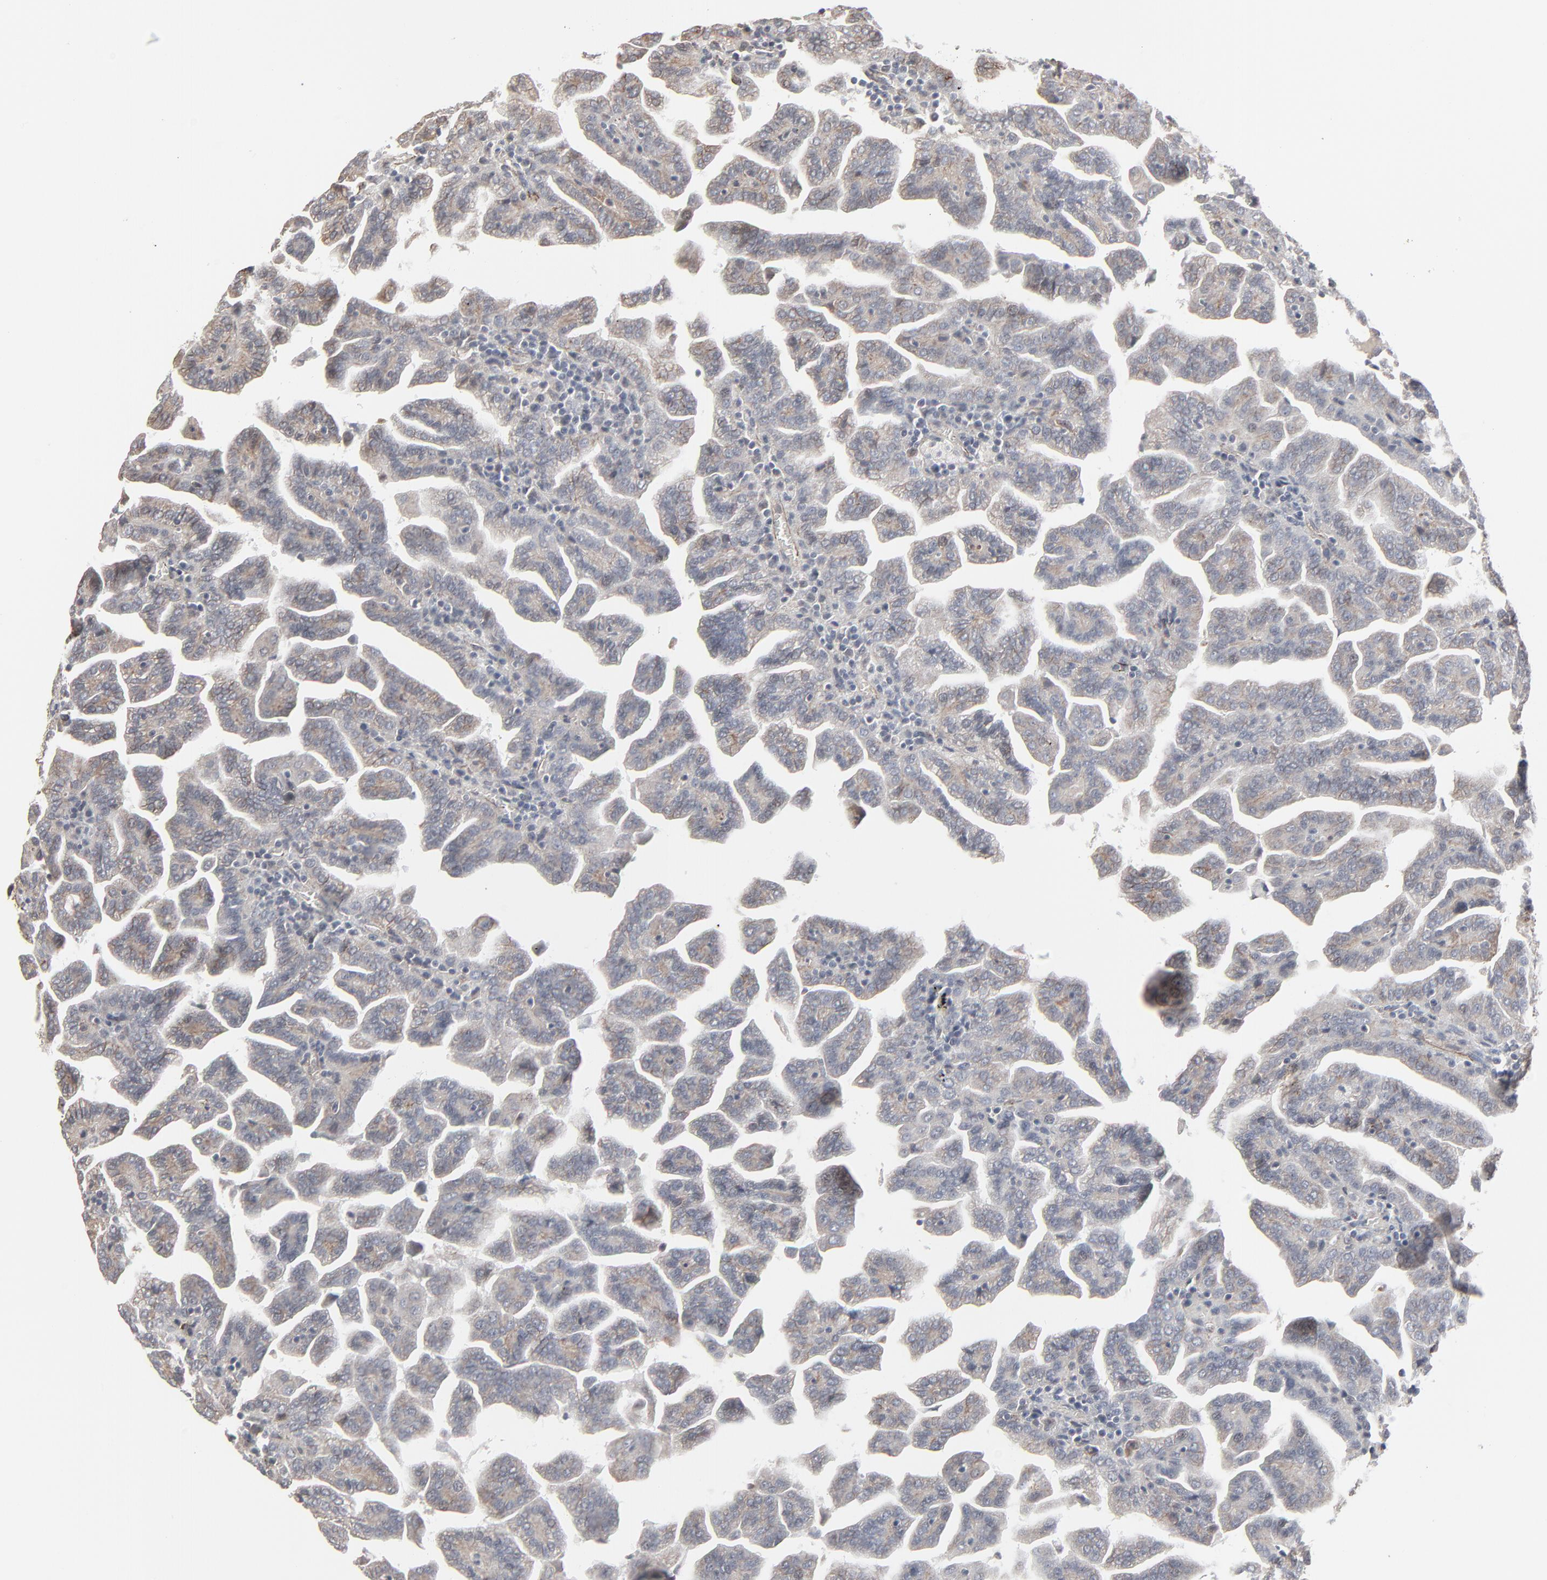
{"staining": {"intensity": "weak", "quantity": ">75%", "location": "cytoplasmic/membranous"}, "tissue": "renal cancer", "cell_type": "Tumor cells", "image_type": "cancer", "snomed": [{"axis": "morphology", "description": "Adenocarcinoma, NOS"}, {"axis": "topography", "description": "Kidney"}], "caption": "Tumor cells demonstrate weak cytoplasmic/membranous positivity in about >75% of cells in renal cancer. The protein of interest is shown in brown color, while the nuclei are stained blue.", "gene": "CTNND1", "patient": {"sex": "male", "age": 61}}